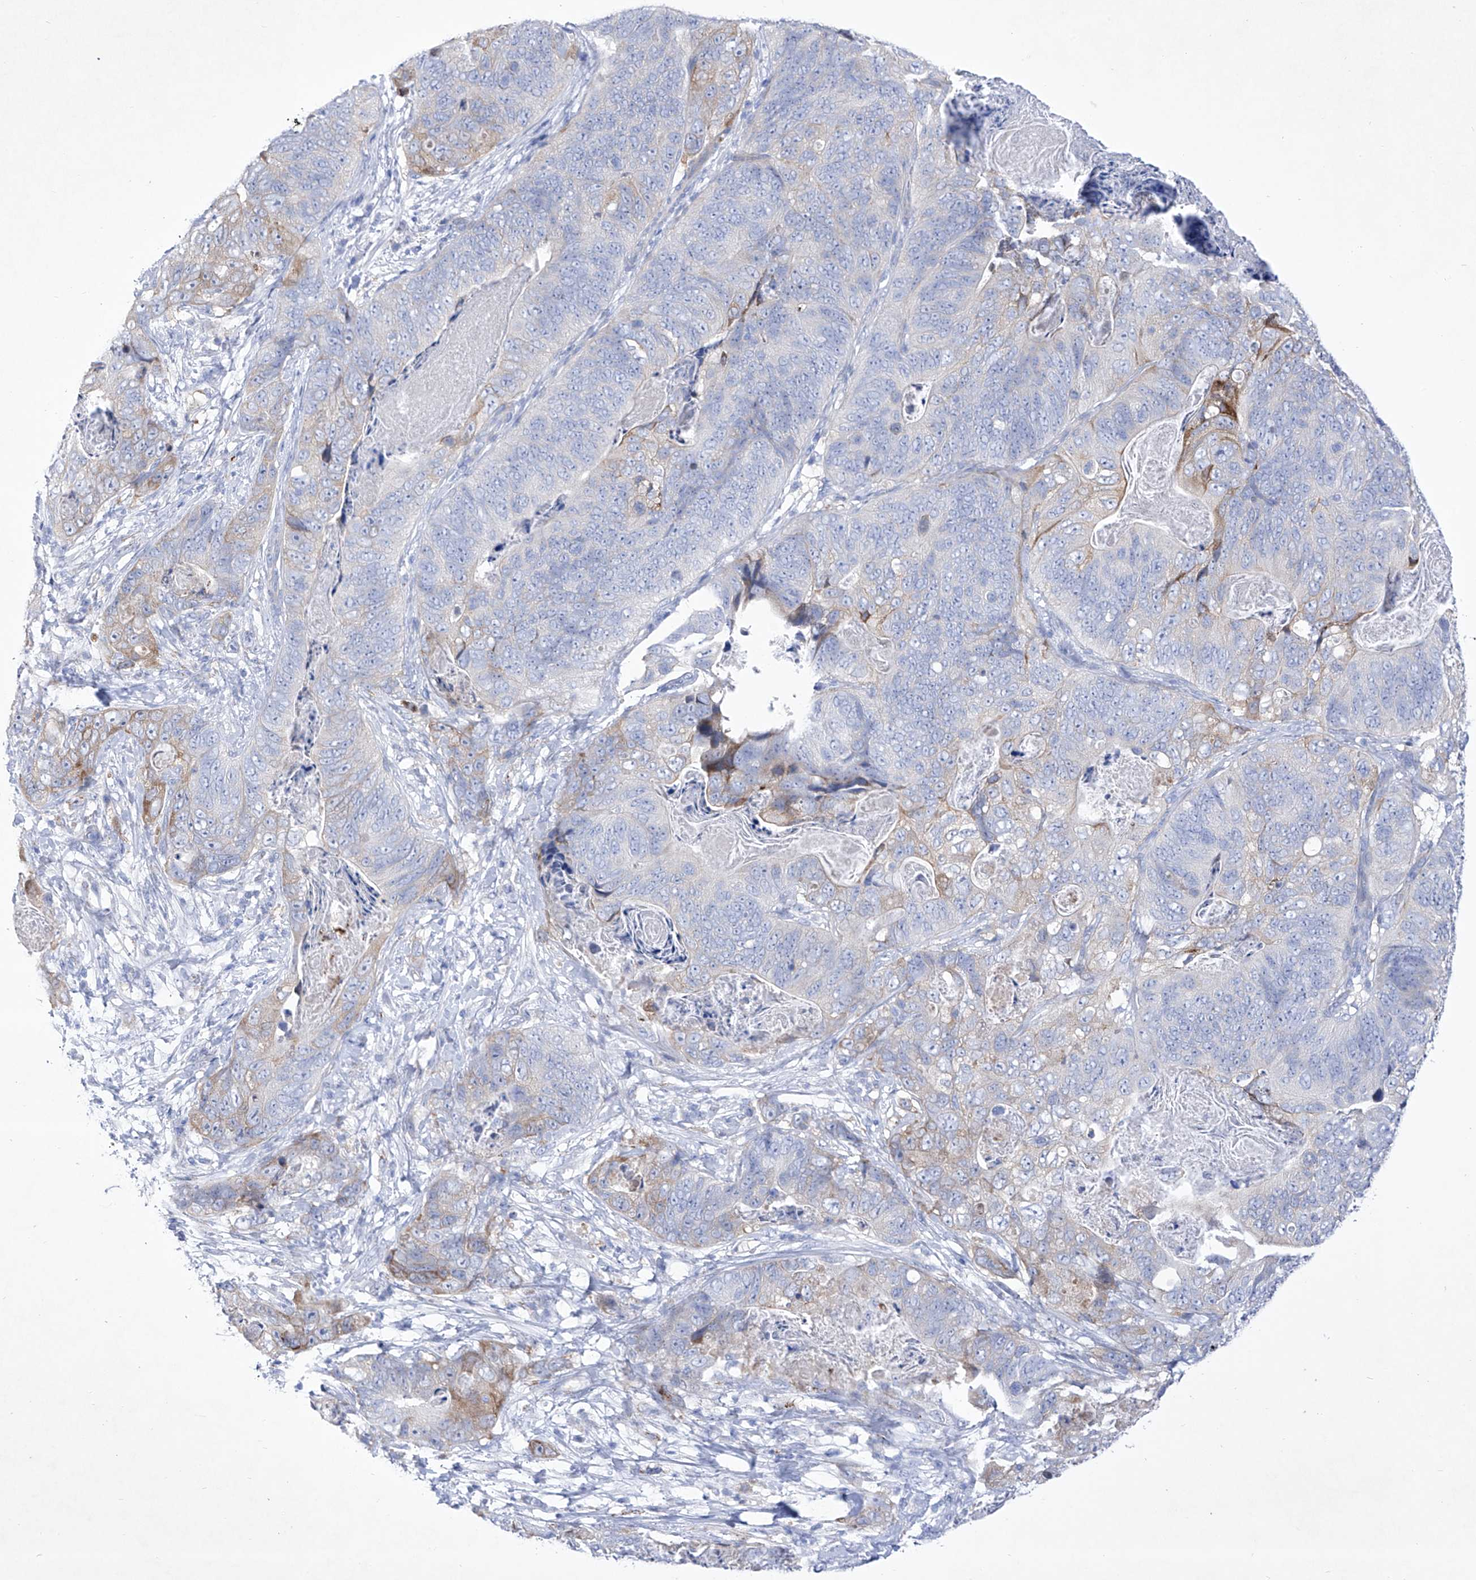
{"staining": {"intensity": "weak", "quantity": "<25%", "location": "cytoplasmic/membranous"}, "tissue": "stomach cancer", "cell_type": "Tumor cells", "image_type": "cancer", "snomed": [{"axis": "morphology", "description": "Normal tissue, NOS"}, {"axis": "morphology", "description": "Adenocarcinoma, NOS"}, {"axis": "topography", "description": "Stomach"}], "caption": "High power microscopy image of an immunohistochemistry (IHC) micrograph of adenocarcinoma (stomach), revealing no significant positivity in tumor cells.", "gene": "C1orf87", "patient": {"sex": "female", "age": 89}}